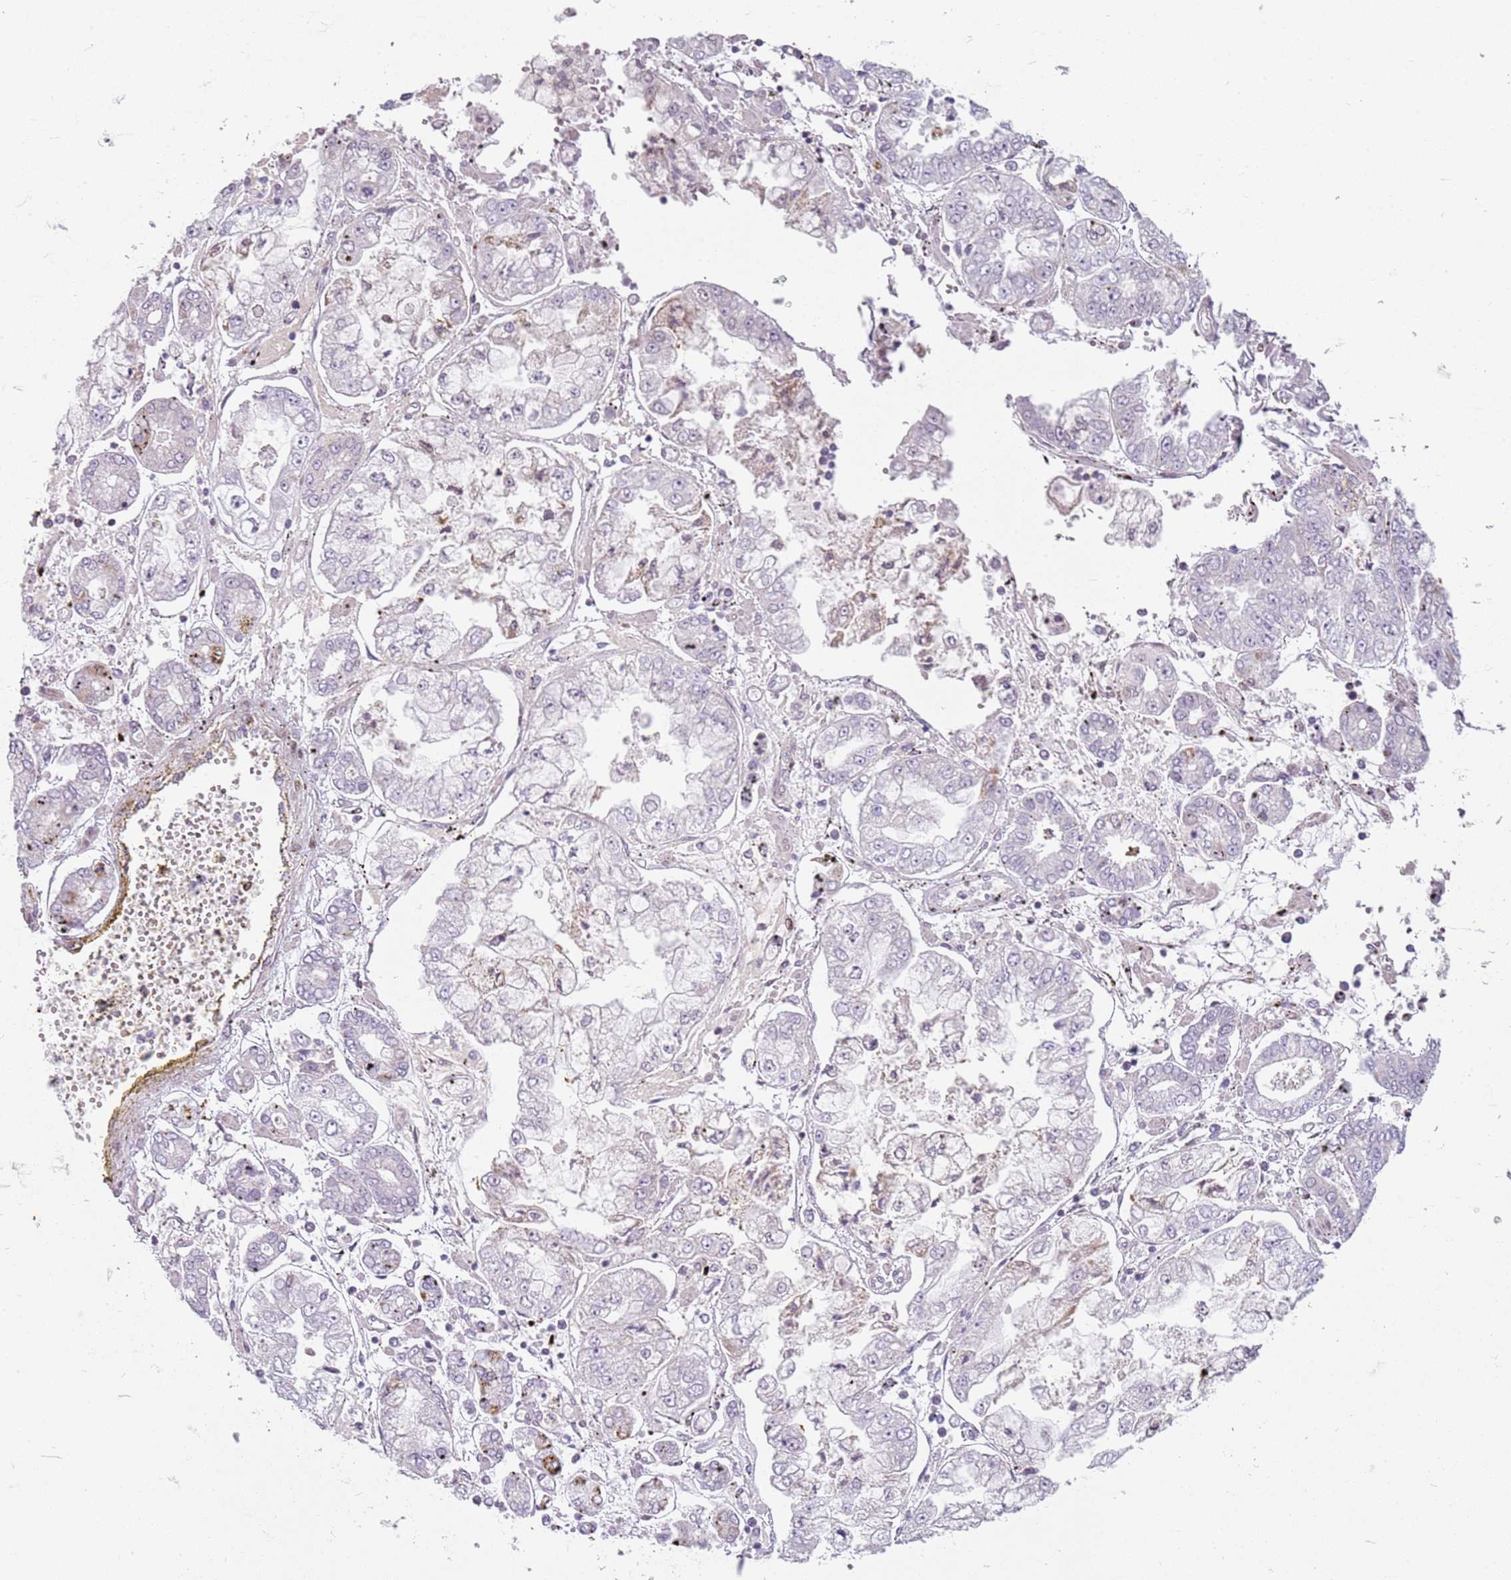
{"staining": {"intensity": "negative", "quantity": "none", "location": "none"}, "tissue": "stomach cancer", "cell_type": "Tumor cells", "image_type": "cancer", "snomed": [{"axis": "morphology", "description": "Adenocarcinoma, NOS"}, {"axis": "topography", "description": "Stomach"}], "caption": "DAB (3,3'-diaminobenzidine) immunohistochemical staining of stomach cancer (adenocarcinoma) reveals no significant positivity in tumor cells.", "gene": "DEFB116", "patient": {"sex": "male", "age": 76}}